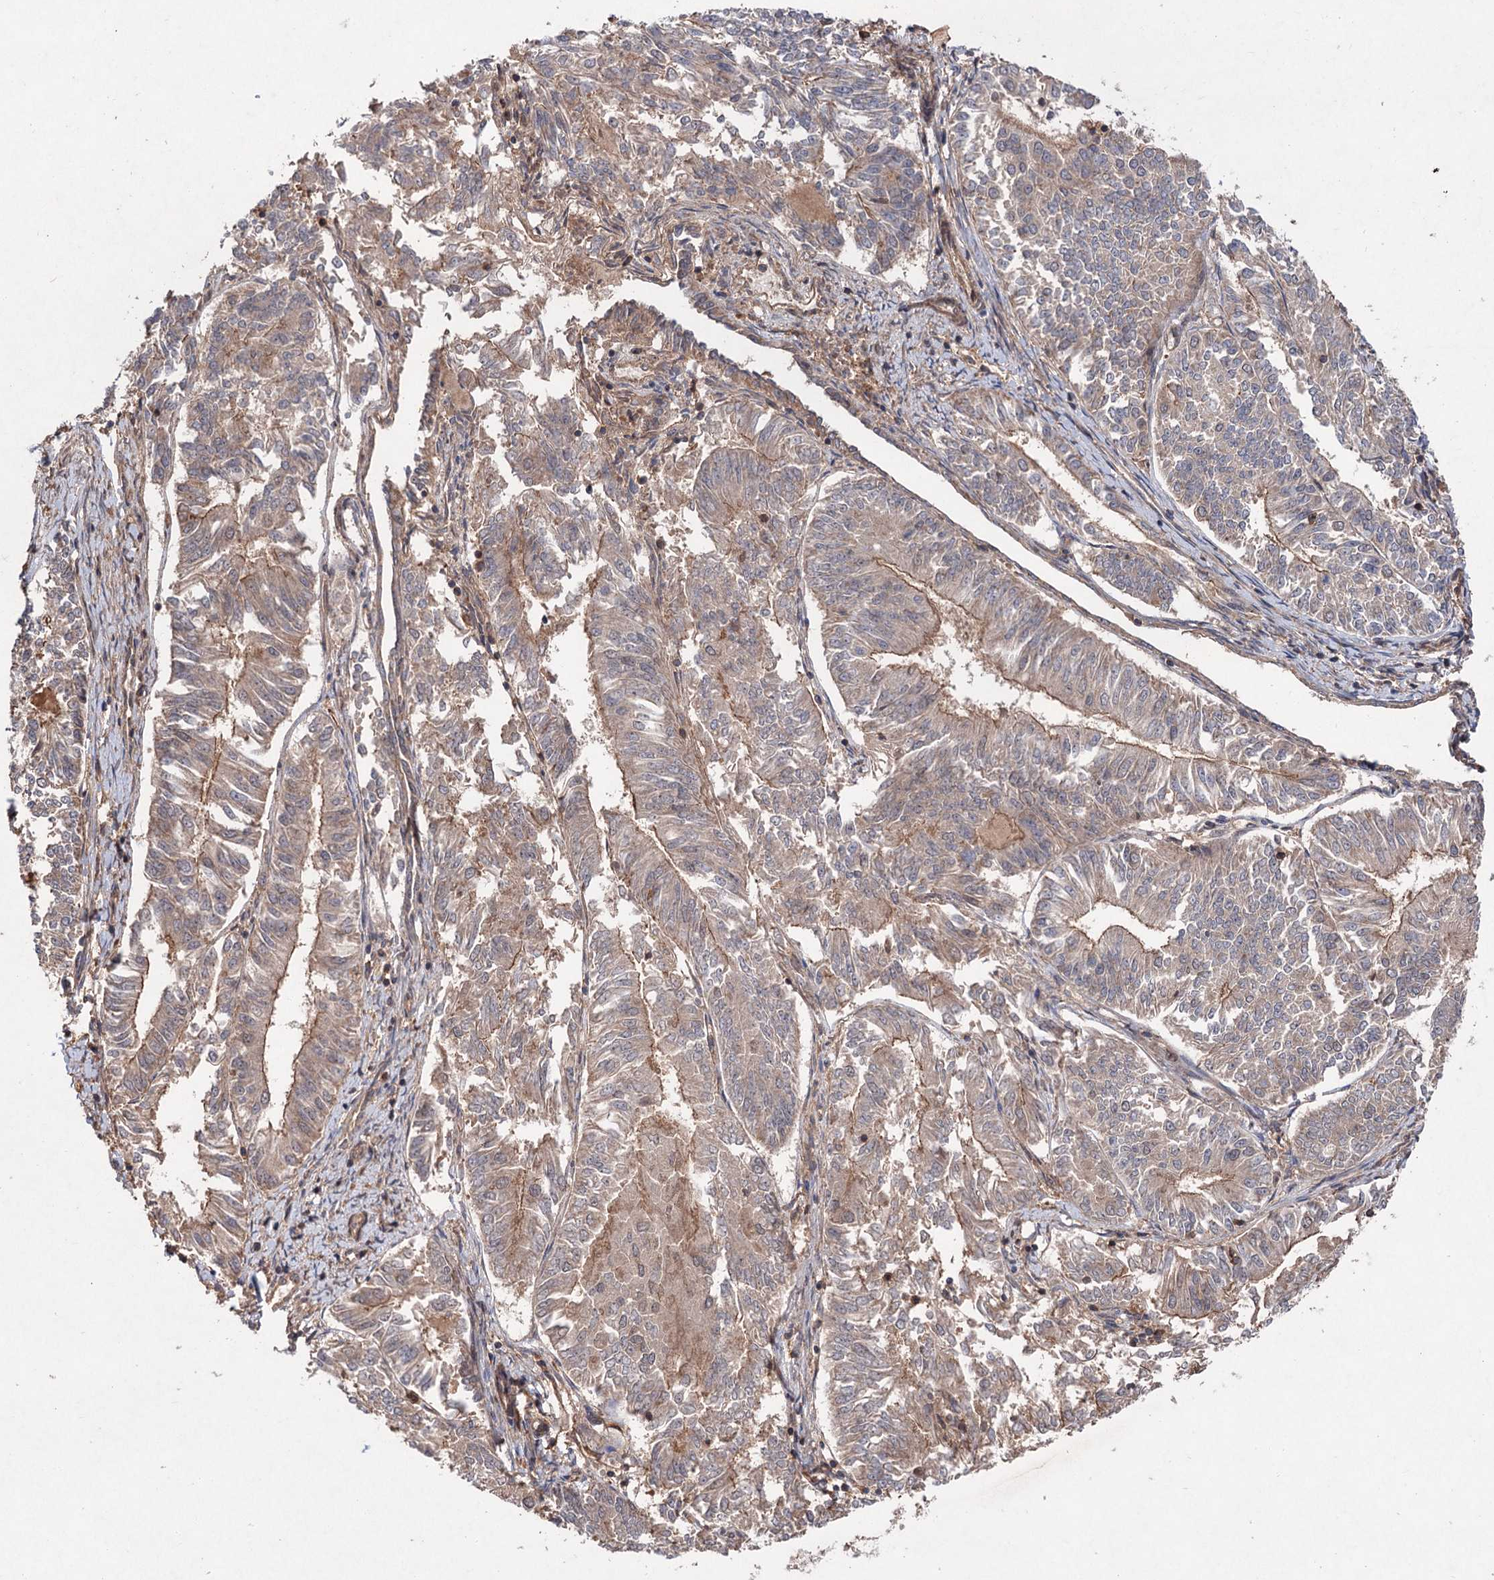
{"staining": {"intensity": "moderate", "quantity": "25%-75%", "location": "cytoplasmic/membranous"}, "tissue": "endometrial cancer", "cell_type": "Tumor cells", "image_type": "cancer", "snomed": [{"axis": "morphology", "description": "Adenocarcinoma, NOS"}, {"axis": "topography", "description": "Endometrium"}], "caption": "Tumor cells display medium levels of moderate cytoplasmic/membranous positivity in about 25%-75% of cells in endometrial adenocarcinoma. Nuclei are stained in blue.", "gene": "ADK", "patient": {"sex": "female", "age": 58}}